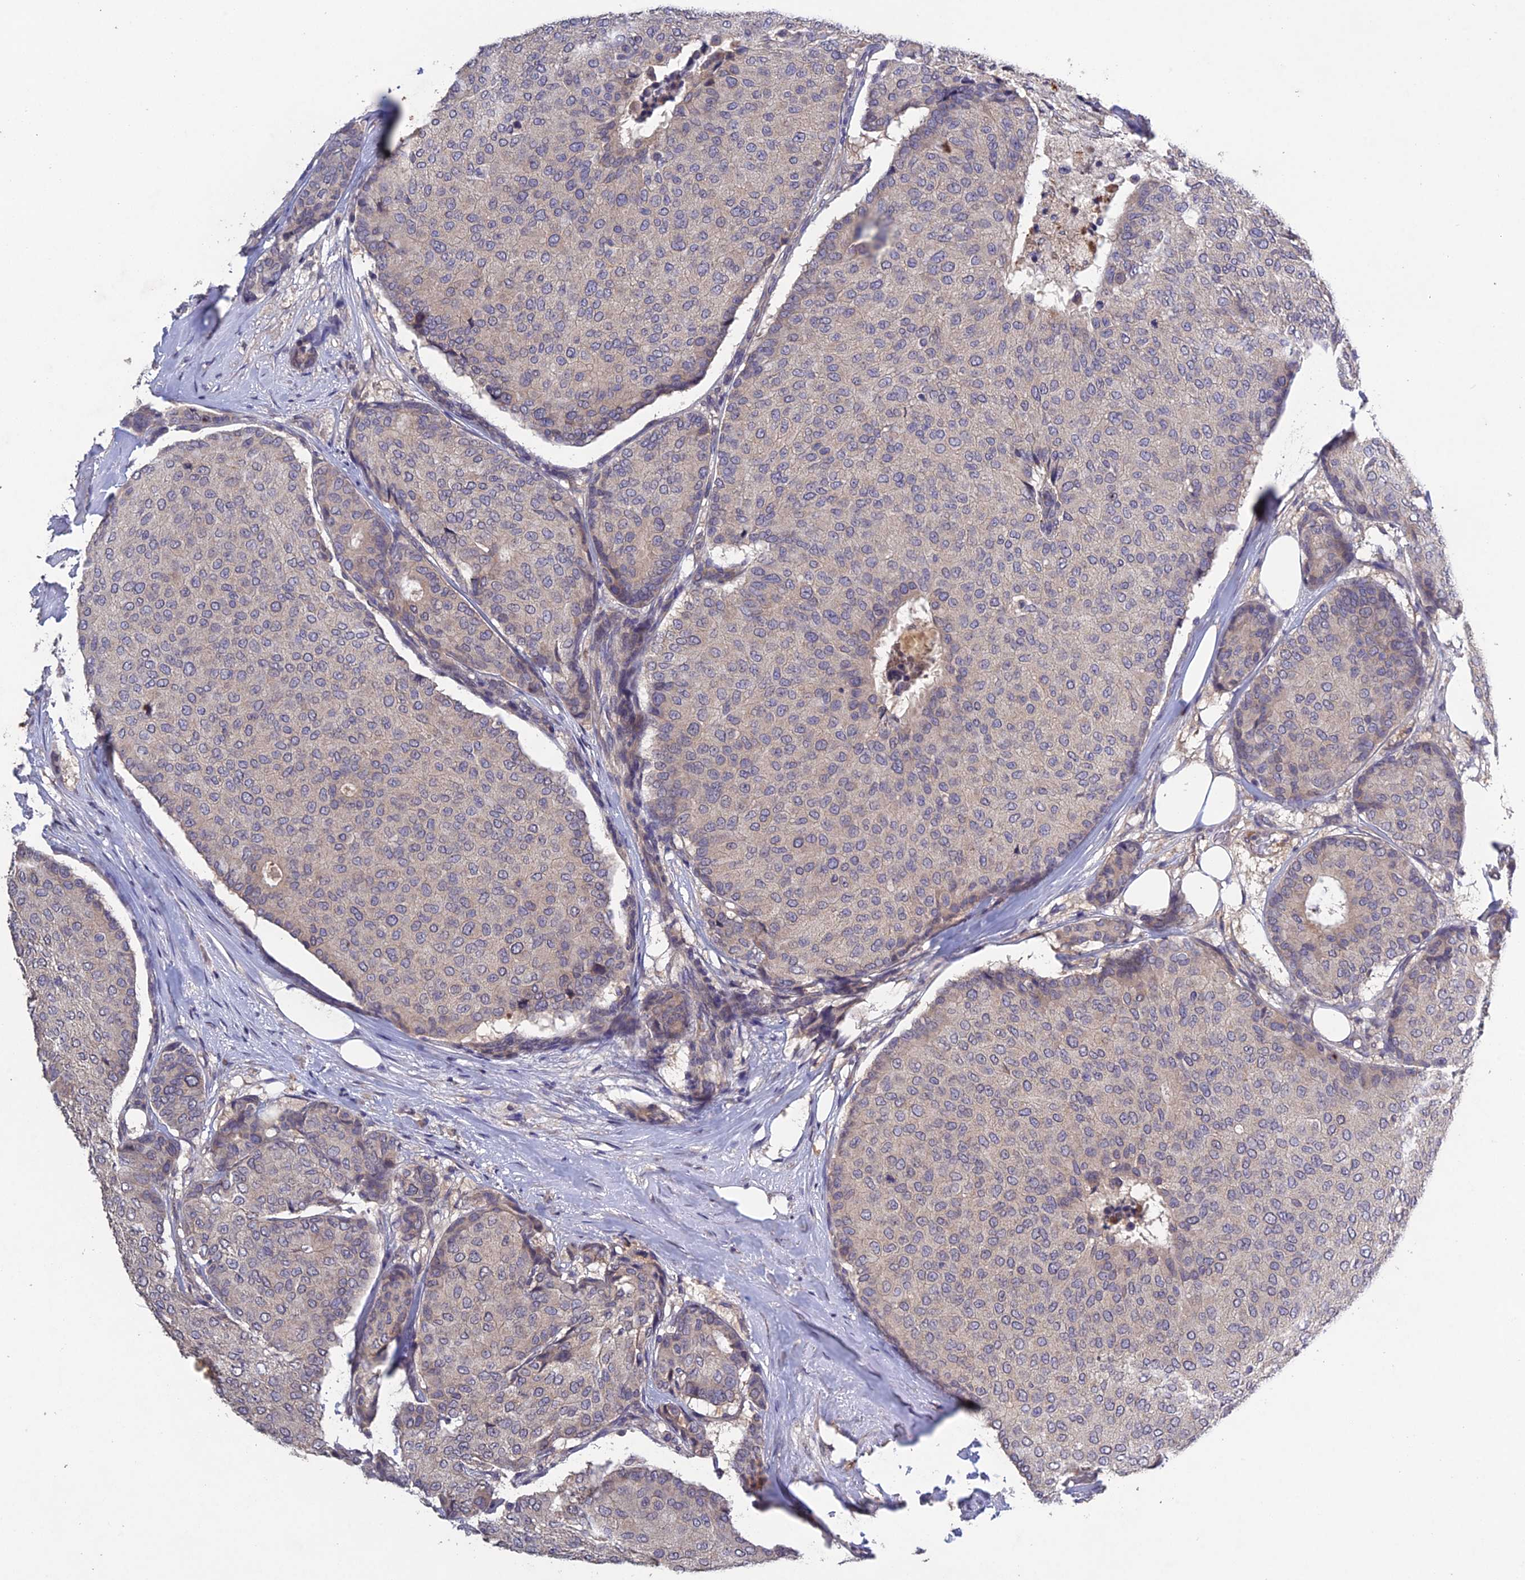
{"staining": {"intensity": "negative", "quantity": "none", "location": "none"}, "tissue": "breast cancer", "cell_type": "Tumor cells", "image_type": "cancer", "snomed": [{"axis": "morphology", "description": "Duct carcinoma"}, {"axis": "topography", "description": "Breast"}], "caption": "DAB (3,3'-diaminobenzidine) immunohistochemical staining of breast infiltrating ductal carcinoma exhibits no significant positivity in tumor cells.", "gene": "SLC39A13", "patient": {"sex": "female", "age": 75}}